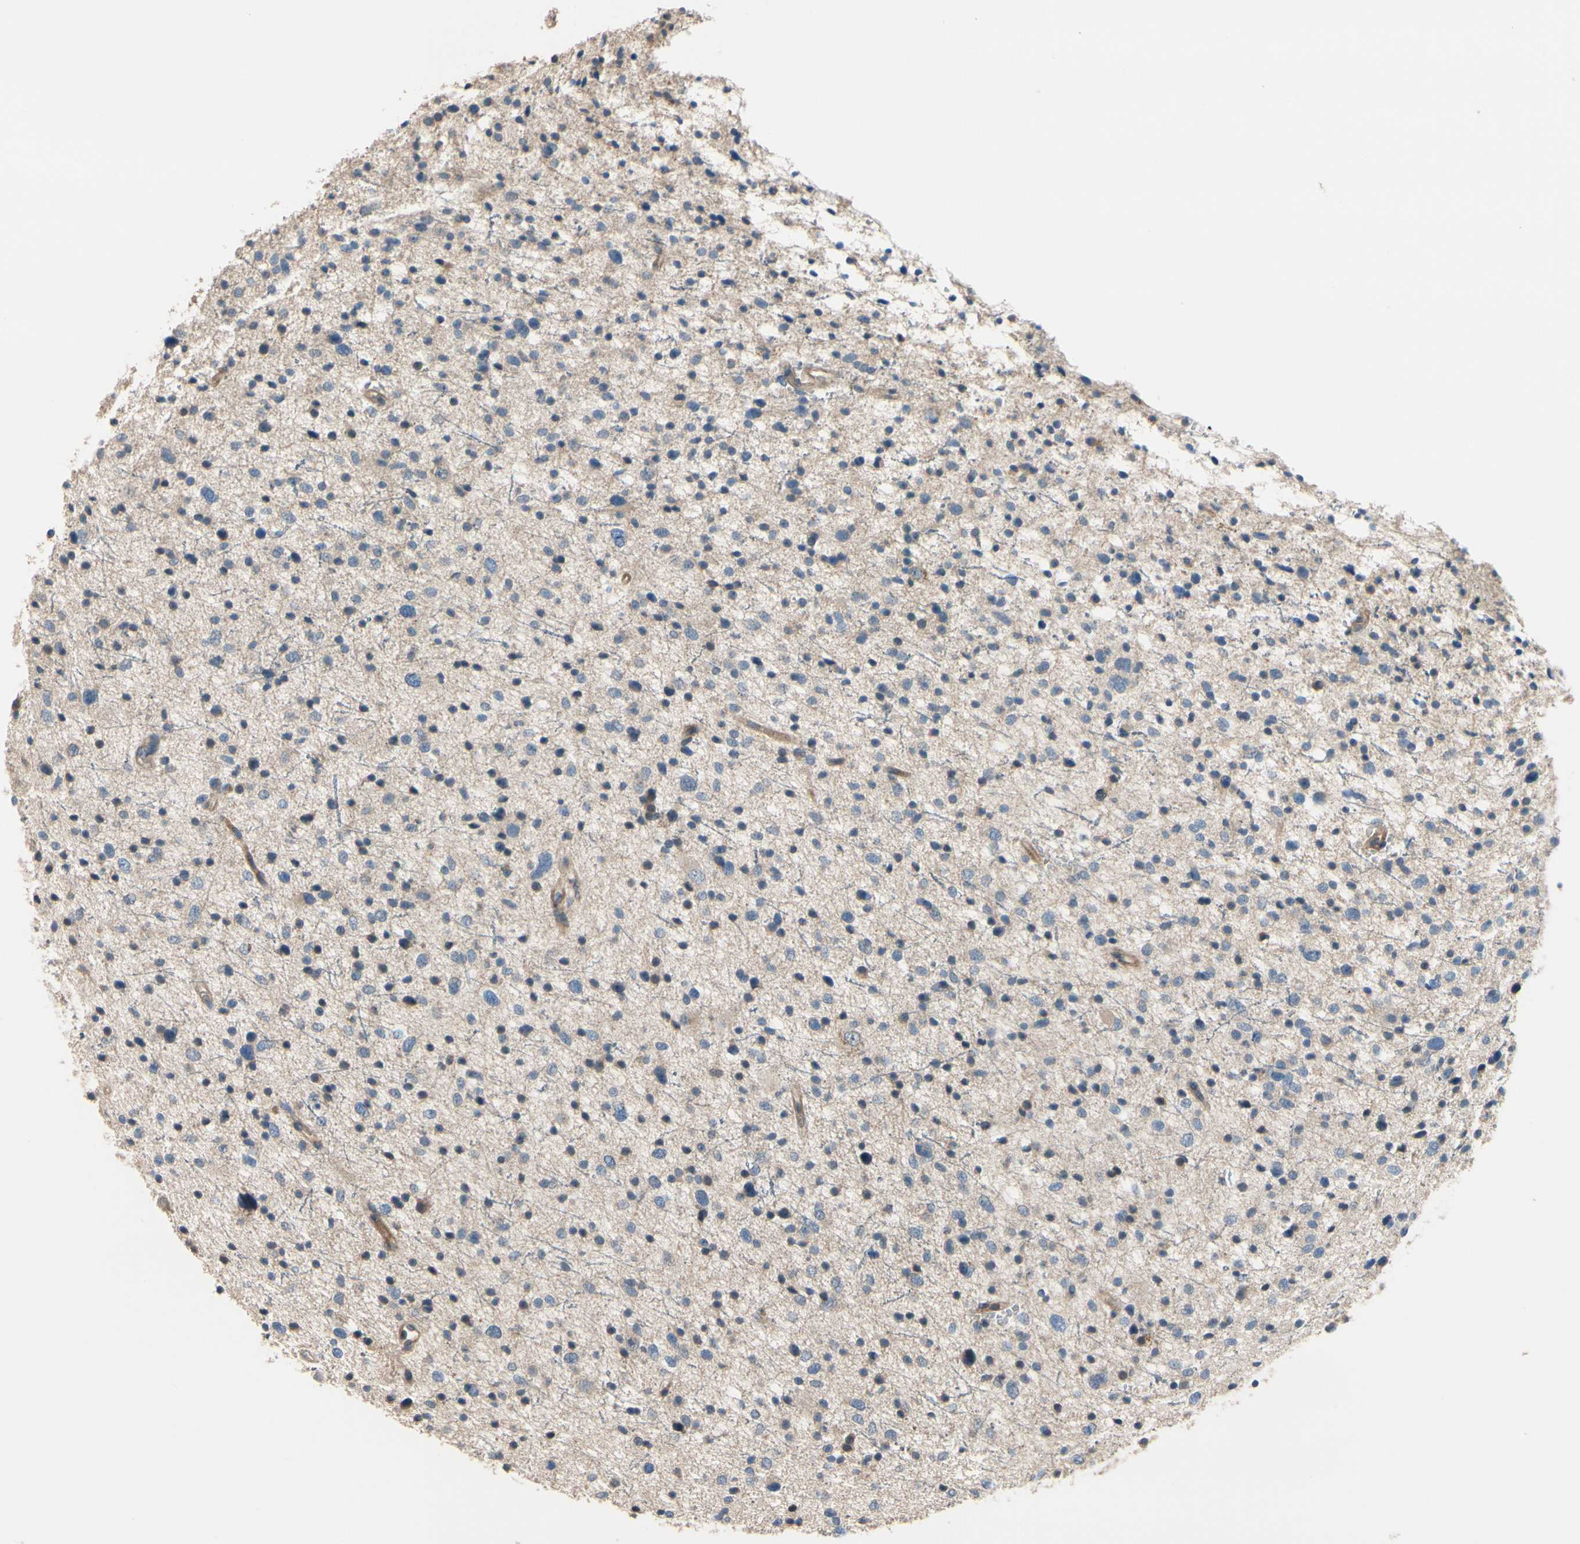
{"staining": {"intensity": "negative", "quantity": "none", "location": "none"}, "tissue": "glioma", "cell_type": "Tumor cells", "image_type": "cancer", "snomed": [{"axis": "morphology", "description": "Glioma, malignant, Low grade"}, {"axis": "topography", "description": "Brain"}], "caption": "This is an immunohistochemistry image of human malignant low-grade glioma. There is no expression in tumor cells.", "gene": "SIGLEC5", "patient": {"sex": "female", "age": 37}}